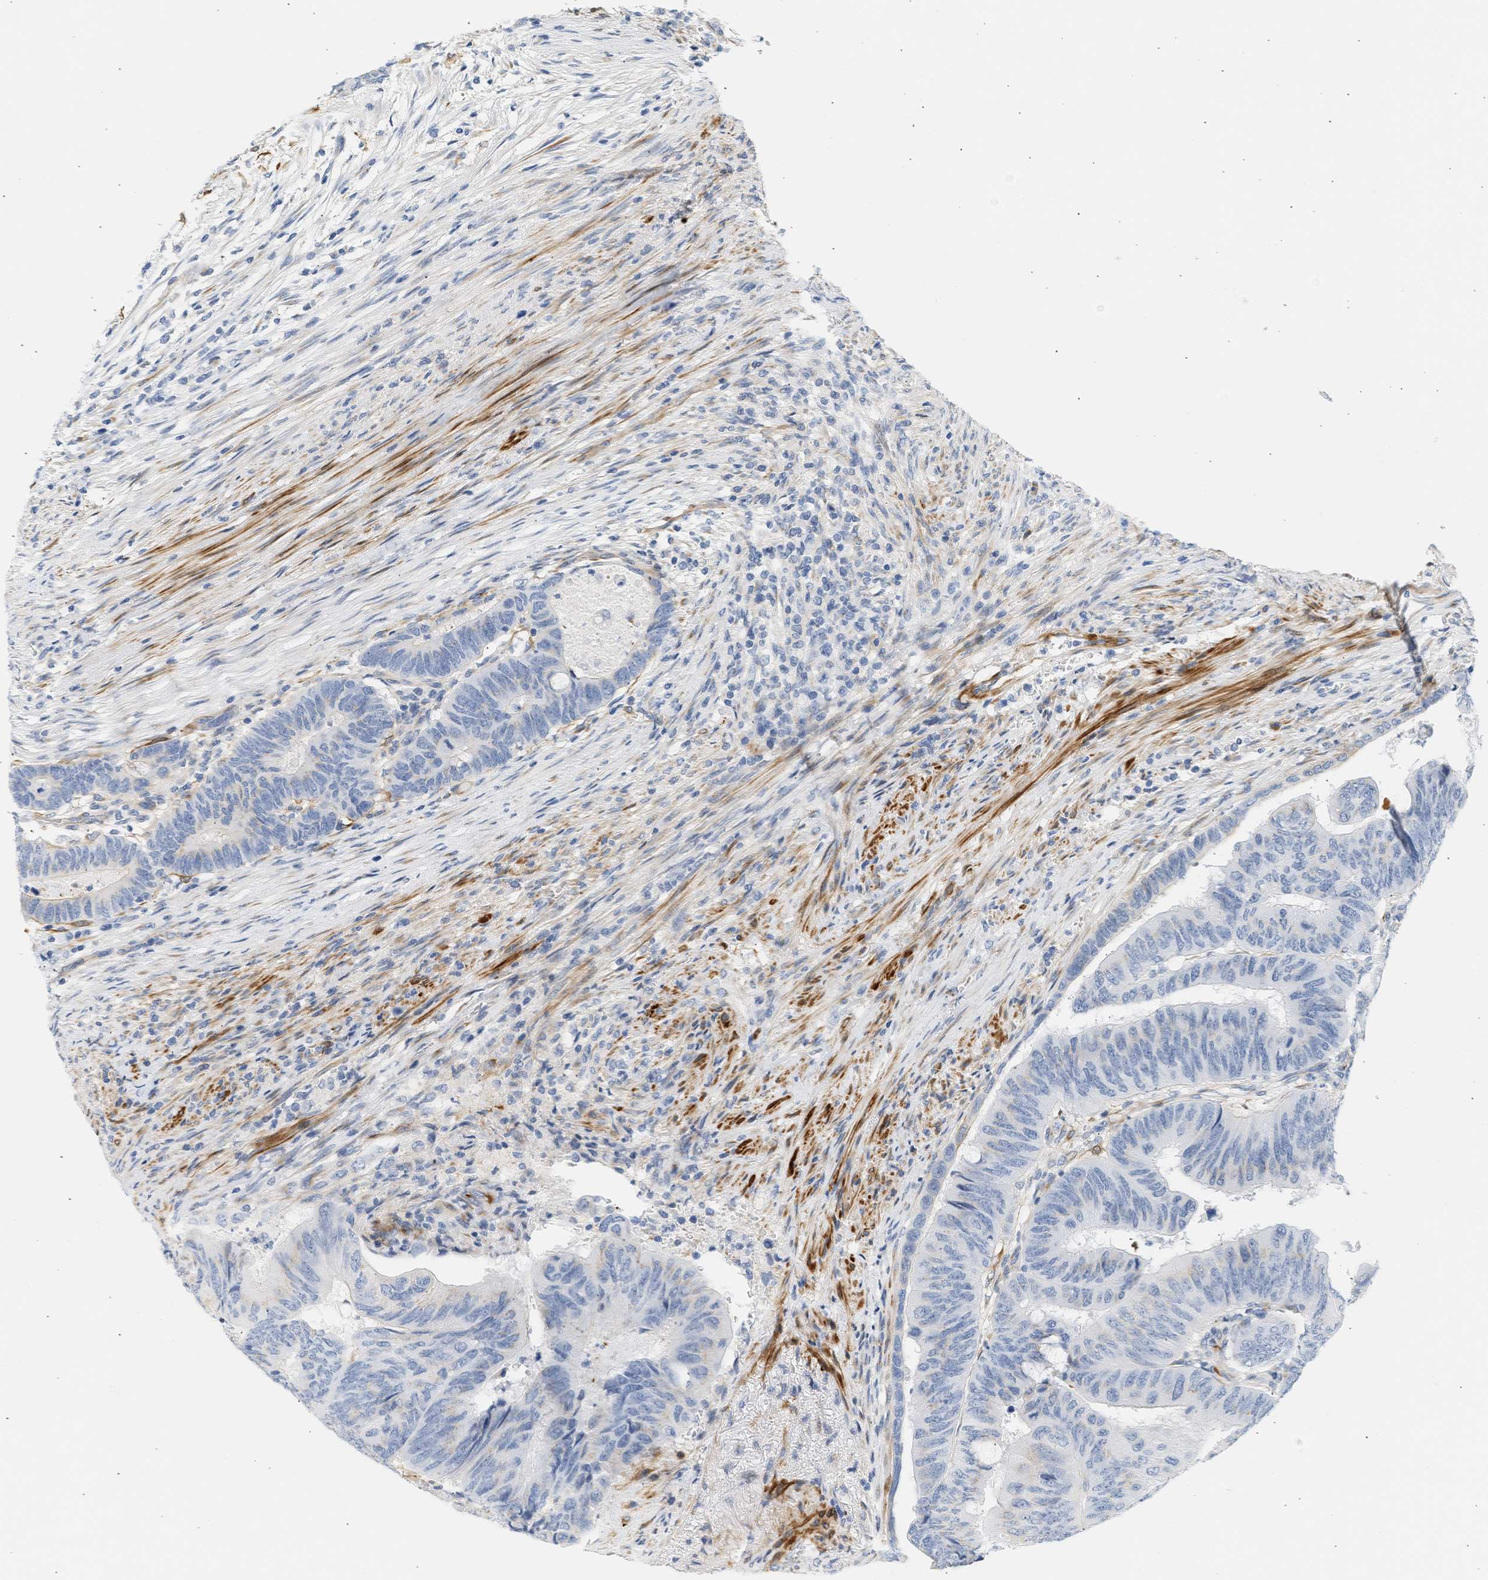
{"staining": {"intensity": "negative", "quantity": "none", "location": "none"}, "tissue": "colorectal cancer", "cell_type": "Tumor cells", "image_type": "cancer", "snomed": [{"axis": "morphology", "description": "Normal tissue, NOS"}, {"axis": "morphology", "description": "Adenocarcinoma, NOS"}, {"axis": "topography", "description": "Rectum"}, {"axis": "topography", "description": "Peripheral nerve tissue"}], "caption": "IHC image of neoplastic tissue: human colorectal cancer (adenocarcinoma) stained with DAB demonstrates no significant protein expression in tumor cells.", "gene": "SLC30A7", "patient": {"sex": "male", "age": 92}}